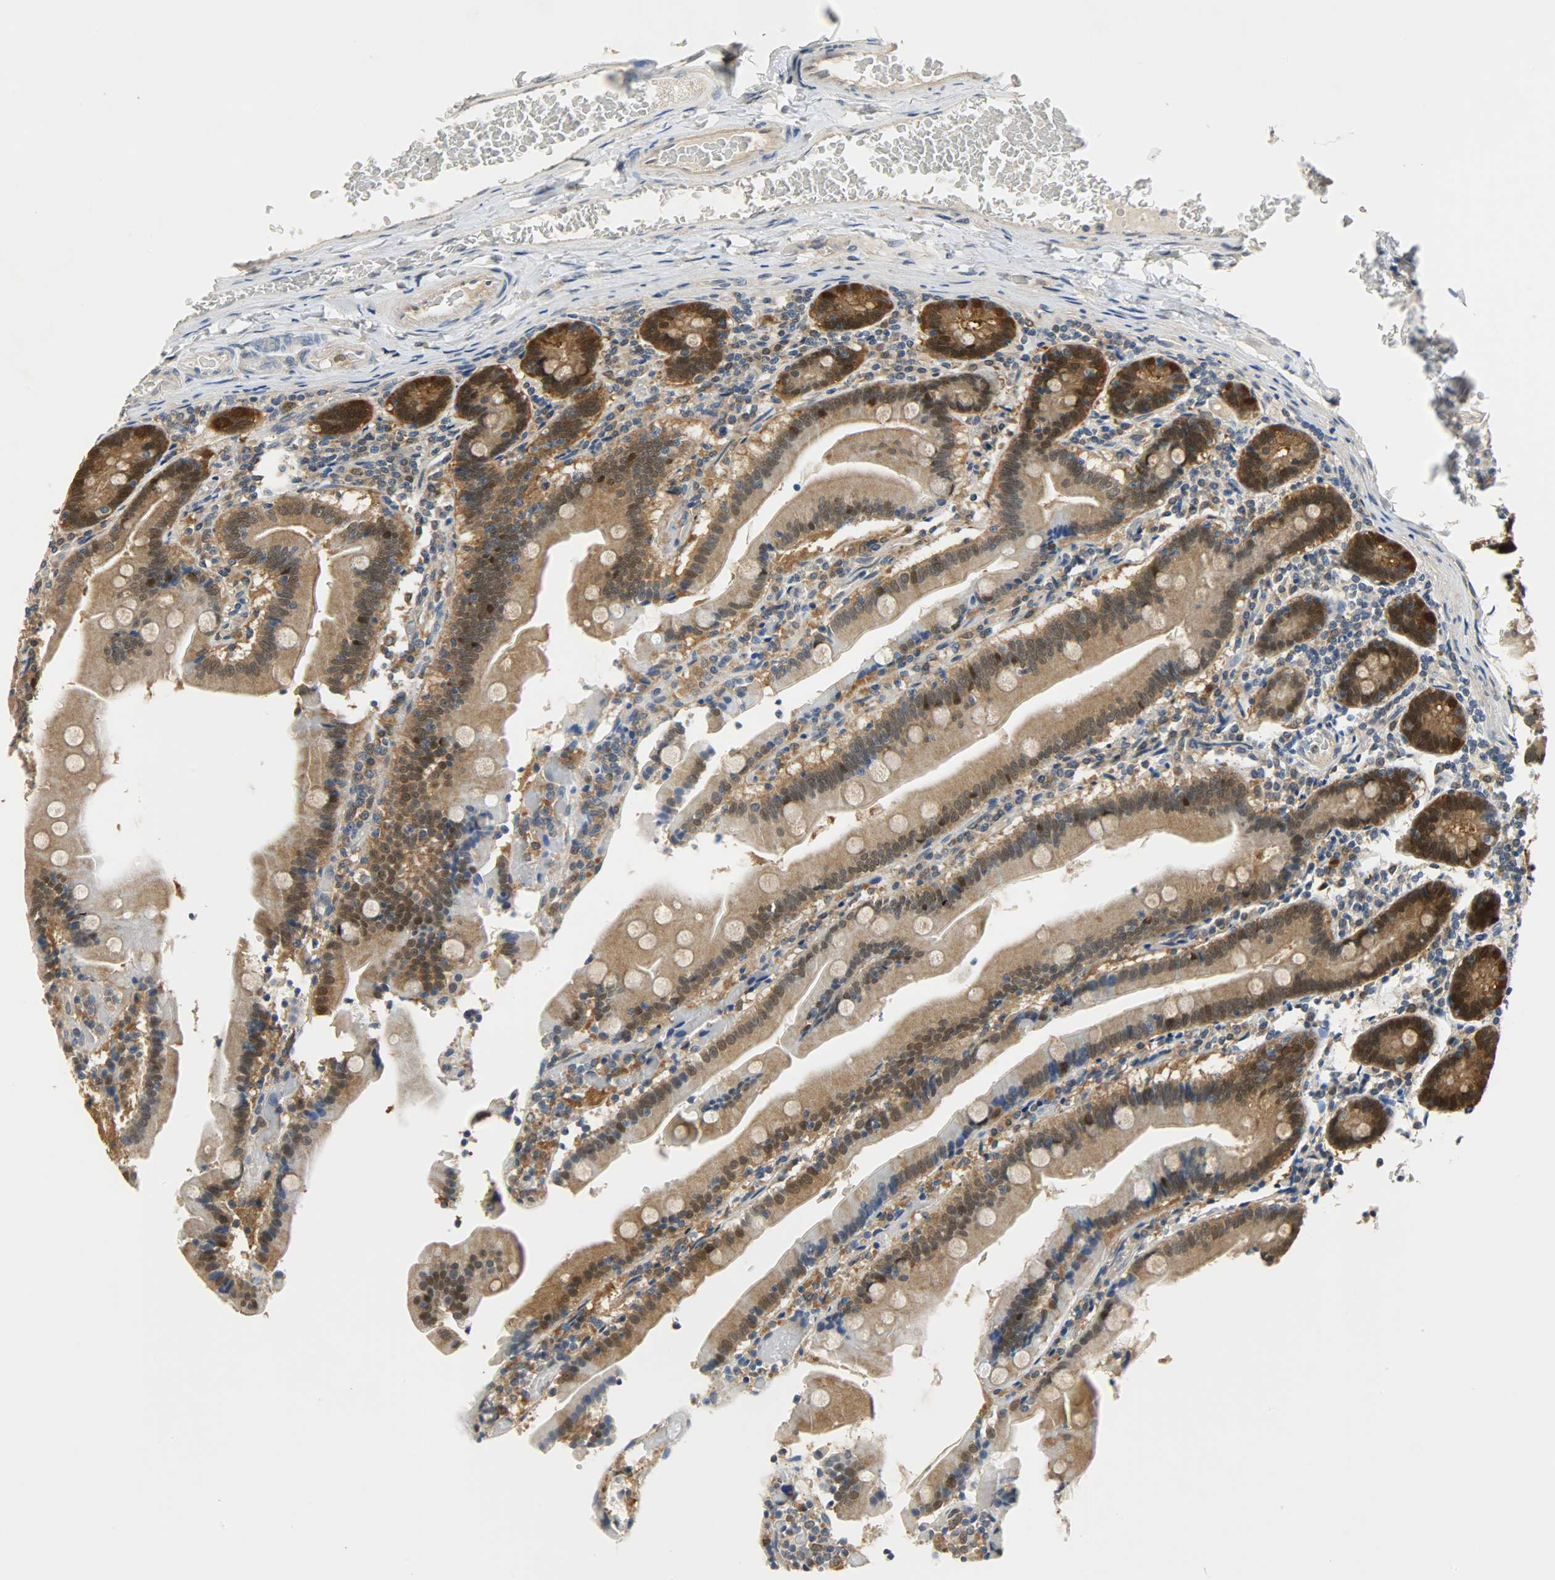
{"staining": {"intensity": "strong", "quantity": ">75%", "location": "cytoplasmic/membranous,nuclear"}, "tissue": "duodenum", "cell_type": "Glandular cells", "image_type": "normal", "snomed": [{"axis": "morphology", "description": "Normal tissue, NOS"}, {"axis": "topography", "description": "Duodenum"}], "caption": "The immunohistochemical stain highlights strong cytoplasmic/membranous,nuclear expression in glandular cells of unremarkable duodenum.", "gene": "EIF4EBP1", "patient": {"sex": "female", "age": 53}}